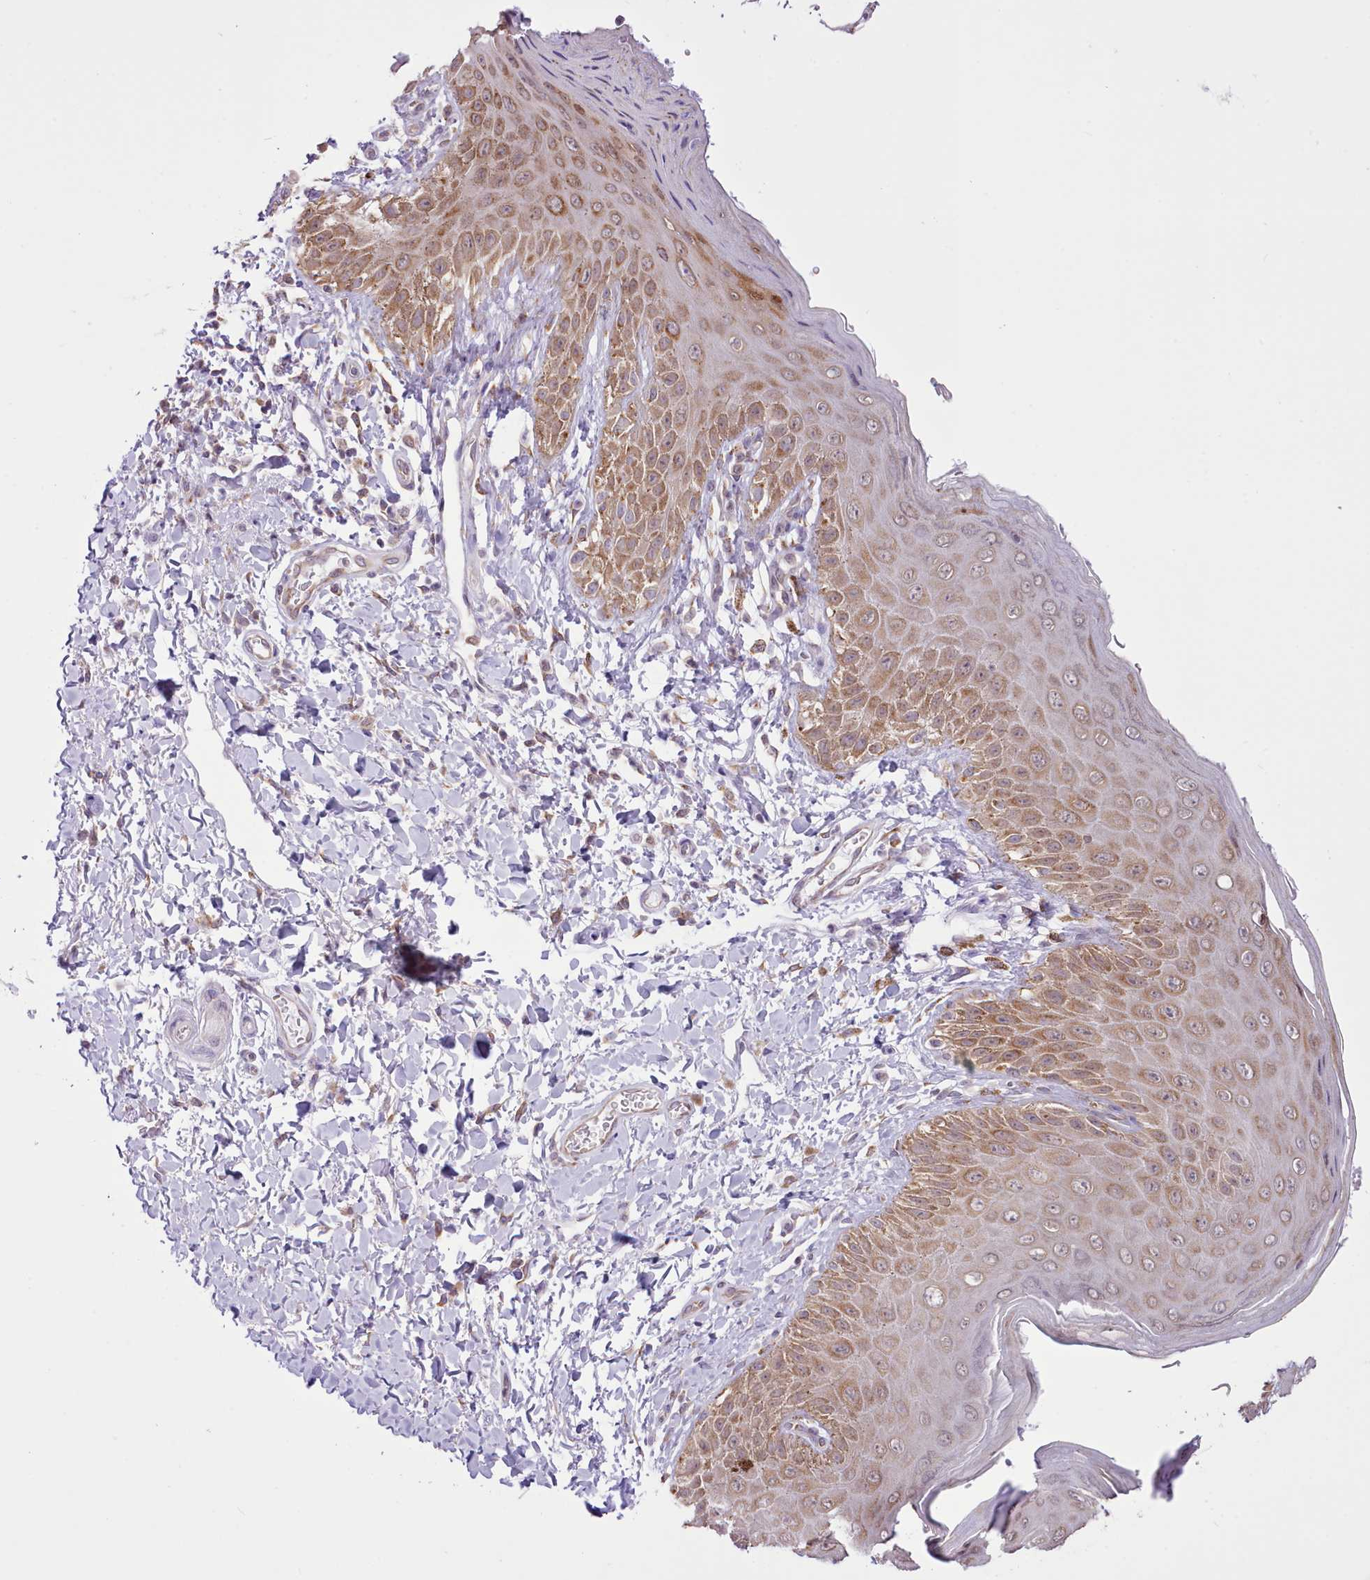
{"staining": {"intensity": "moderate", "quantity": ">75%", "location": "cytoplasmic/membranous"}, "tissue": "skin", "cell_type": "Epidermal cells", "image_type": "normal", "snomed": [{"axis": "morphology", "description": "Normal tissue, NOS"}, {"axis": "topography", "description": "Anal"}], "caption": "Protein staining reveals moderate cytoplasmic/membranous positivity in about >75% of epidermal cells in unremarkable skin. (DAB IHC, brown staining for protein, blue staining for nuclei).", "gene": "SEC61B", "patient": {"sex": "male", "age": 44}}